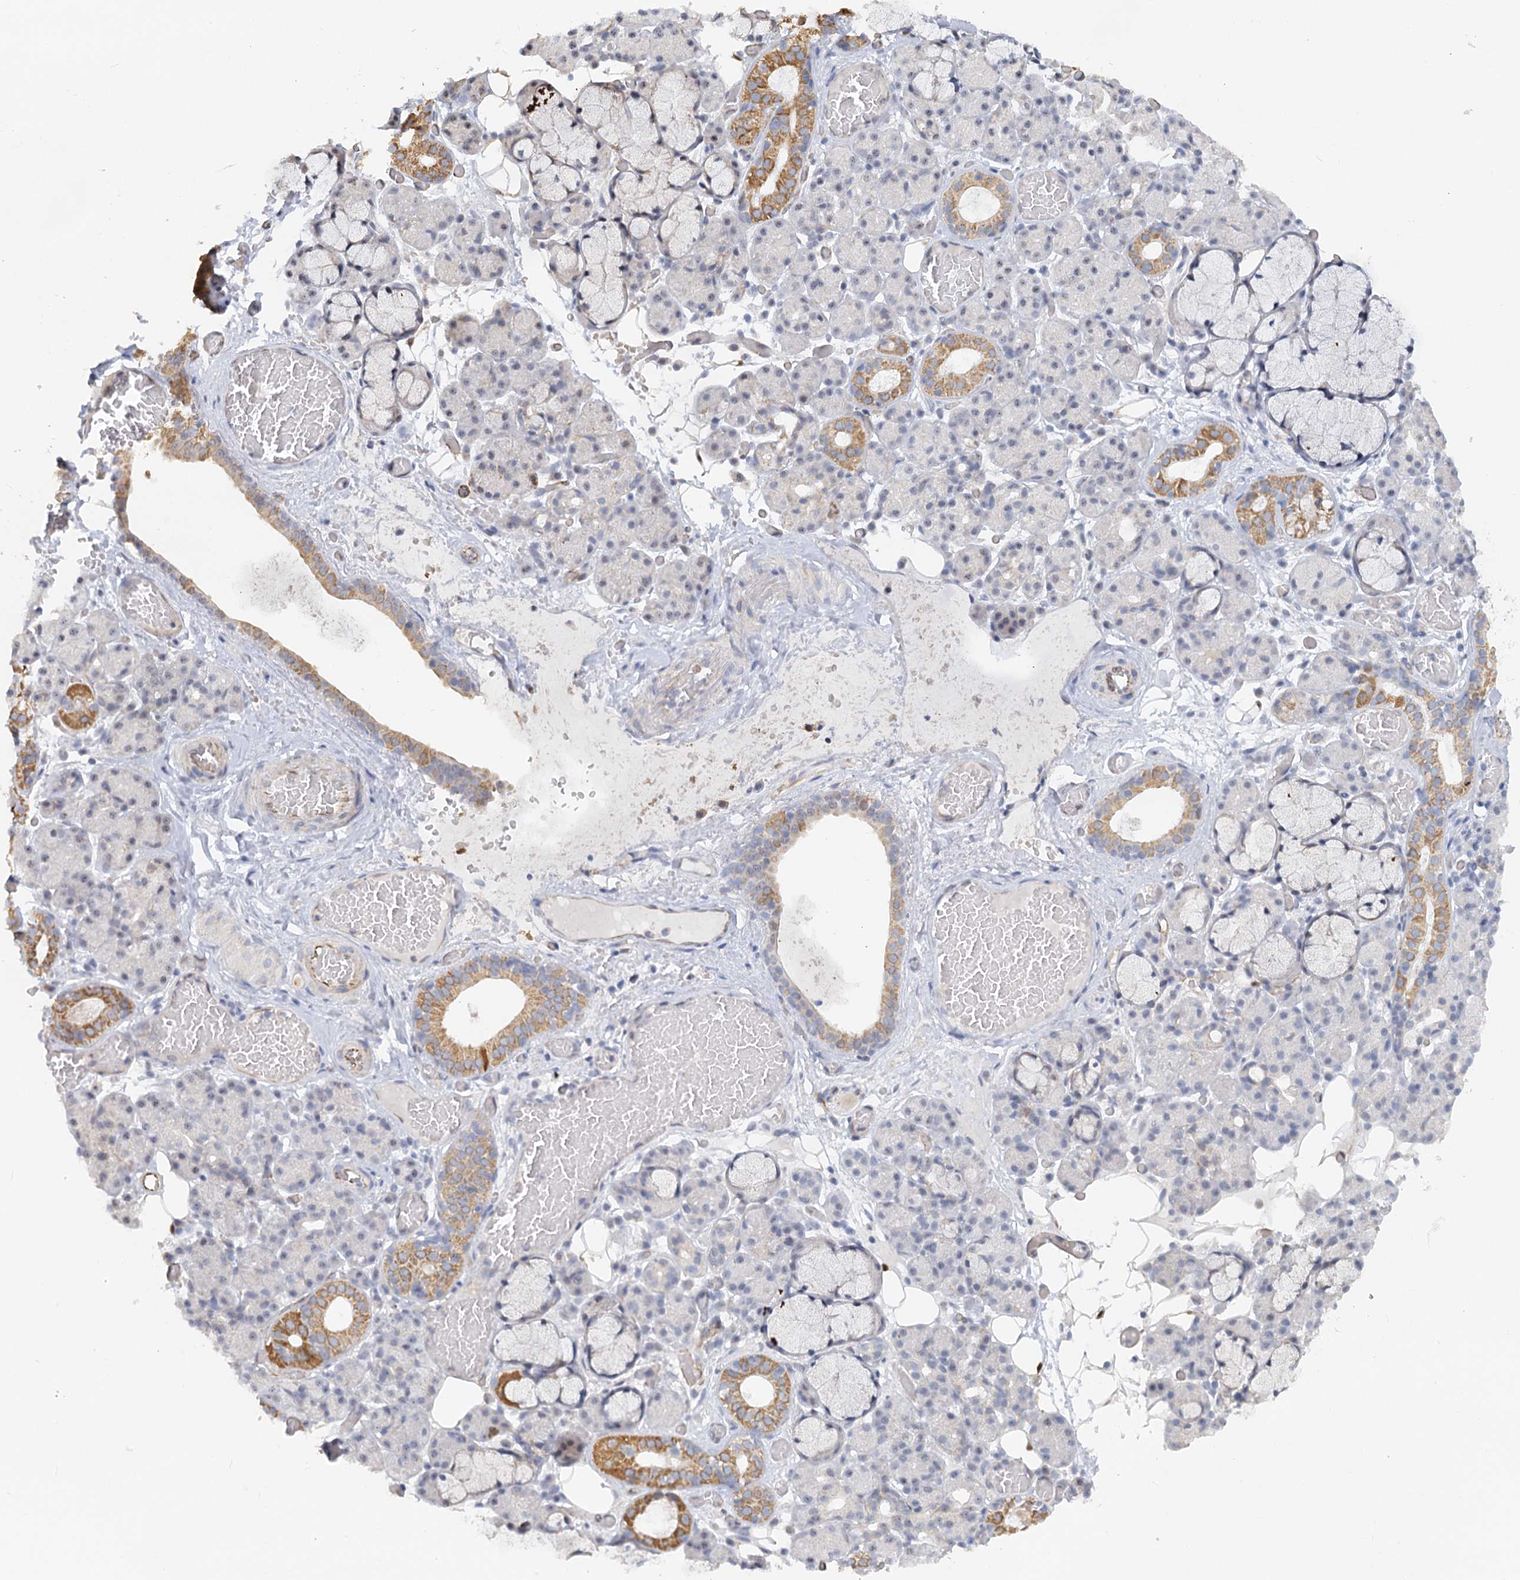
{"staining": {"intensity": "moderate", "quantity": "<25%", "location": "cytoplasmic/membranous"}, "tissue": "salivary gland", "cell_type": "Glandular cells", "image_type": "normal", "snomed": [{"axis": "morphology", "description": "Normal tissue, NOS"}, {"axis": "topography", "description": "Salivary gland"}], "caption": "Immunohistochemistry staining of unremarkable salivary gland, which exhibits low levels of moderate cytoplasmic/membranous staining in approximately <25% of glandular cells indicating moderate cytoplasmic/membranous protein staining. The staining was performed using DAB (3,3'-diaminobenzidine) (brown) for protein detection and nuclei were counterstained in hematoxylin (blue).", "gene": "NELL2", "patient": {"sex": "male", "age": 63}}